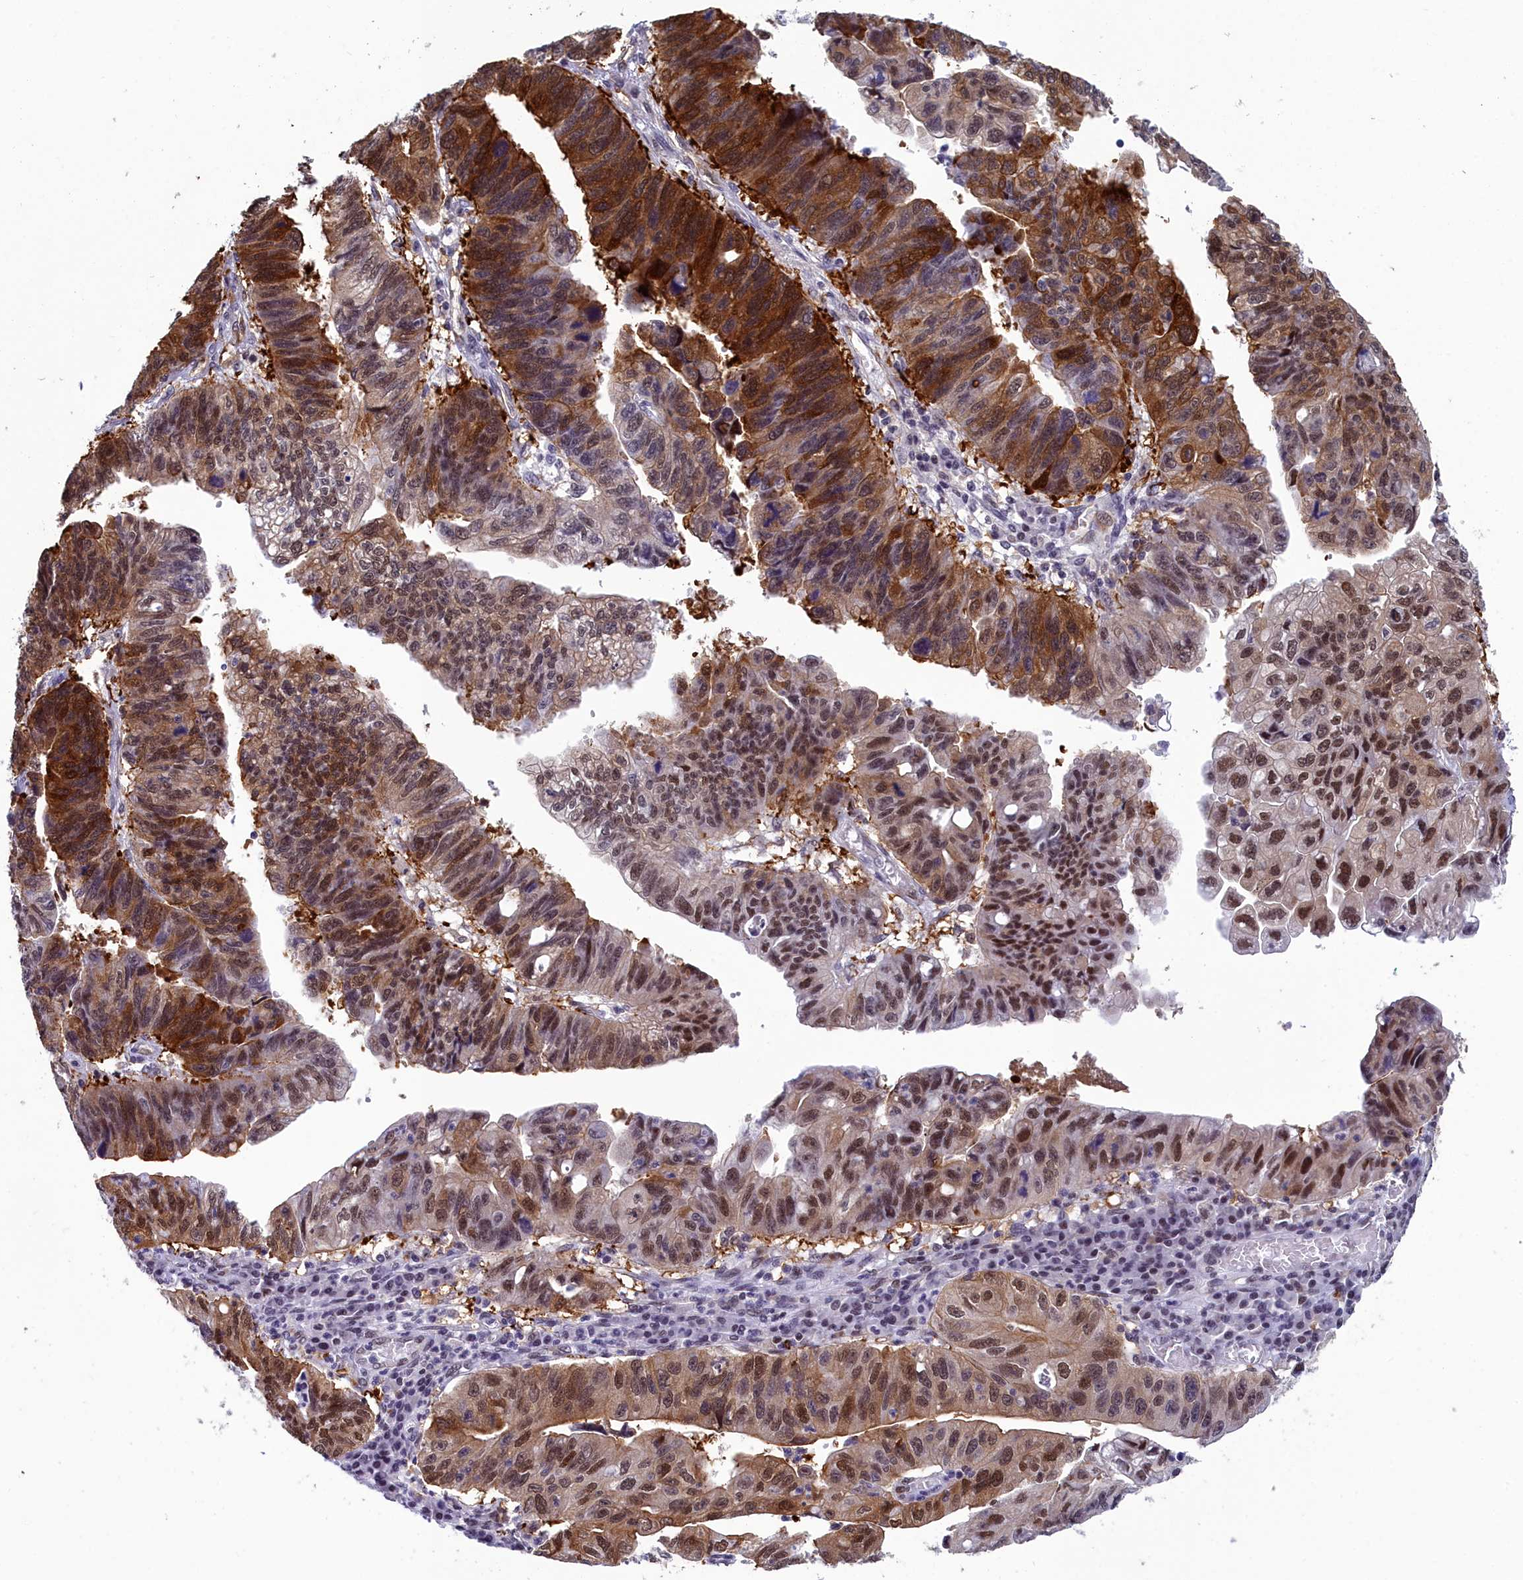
{"staining": {"intensity": "strong", "quantity": ">75%", "location": "cytoplasmic/membranous,nuclear"}, "tissue": "stomach cancer", "cell_type": "Tumor cells", "image_type": "cancer", "snomed": [{"axis": "morphology", "description": "Adenocarcinoma, NOS"}, {"axis": "topography", "description": "Stomach"}], "caption": "There is high levels of strong cytoplasmic/membranous and nuclear expression in tumor cells of adenocarcinoma (stomach), as demonstrated by immunohistochemical staining (brown color).", "gene": "CCDC97", "patient": {"sex": "male", "age": 59}}